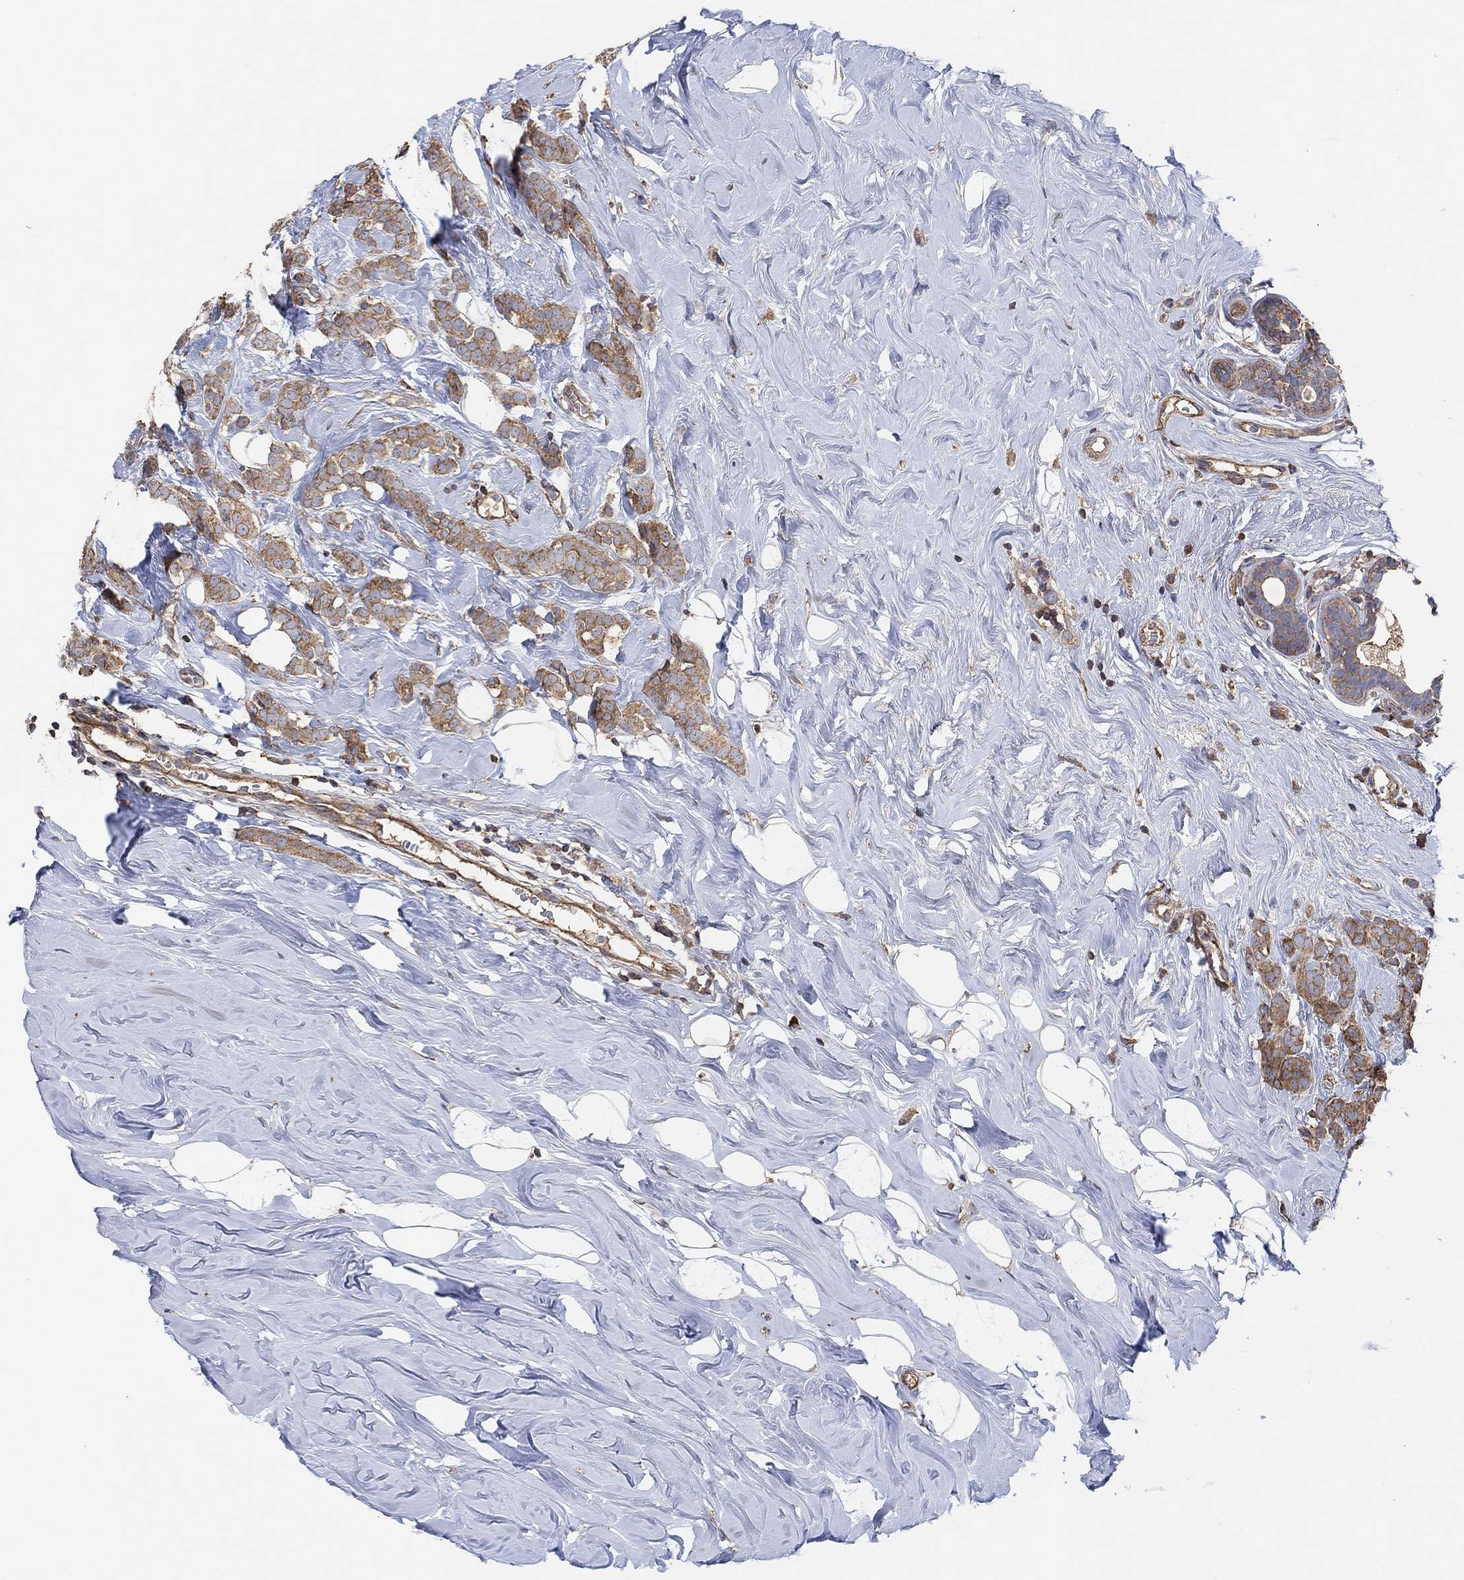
{"staining": {"intensity": "weak", "quantity": ">75%", "location": "cytoplasmic/membranous"}, "tissue": "breast cancer", "cell_type": "Tumor cells", "image_type": "cancer", "snomed": [{"axis": "morphology", "description": "Lobular carcinoma"}, {"axis": "topography", "description": "Breast"}], "caption": "Protein staining by immunohistochemistry displays weak cytoplasmic/membranous staining in about >75% of tumor cells in lobular carcinoma (breast).", "gene": "BLOC1S3", "patient": {"sex": "female", "age": 49}}